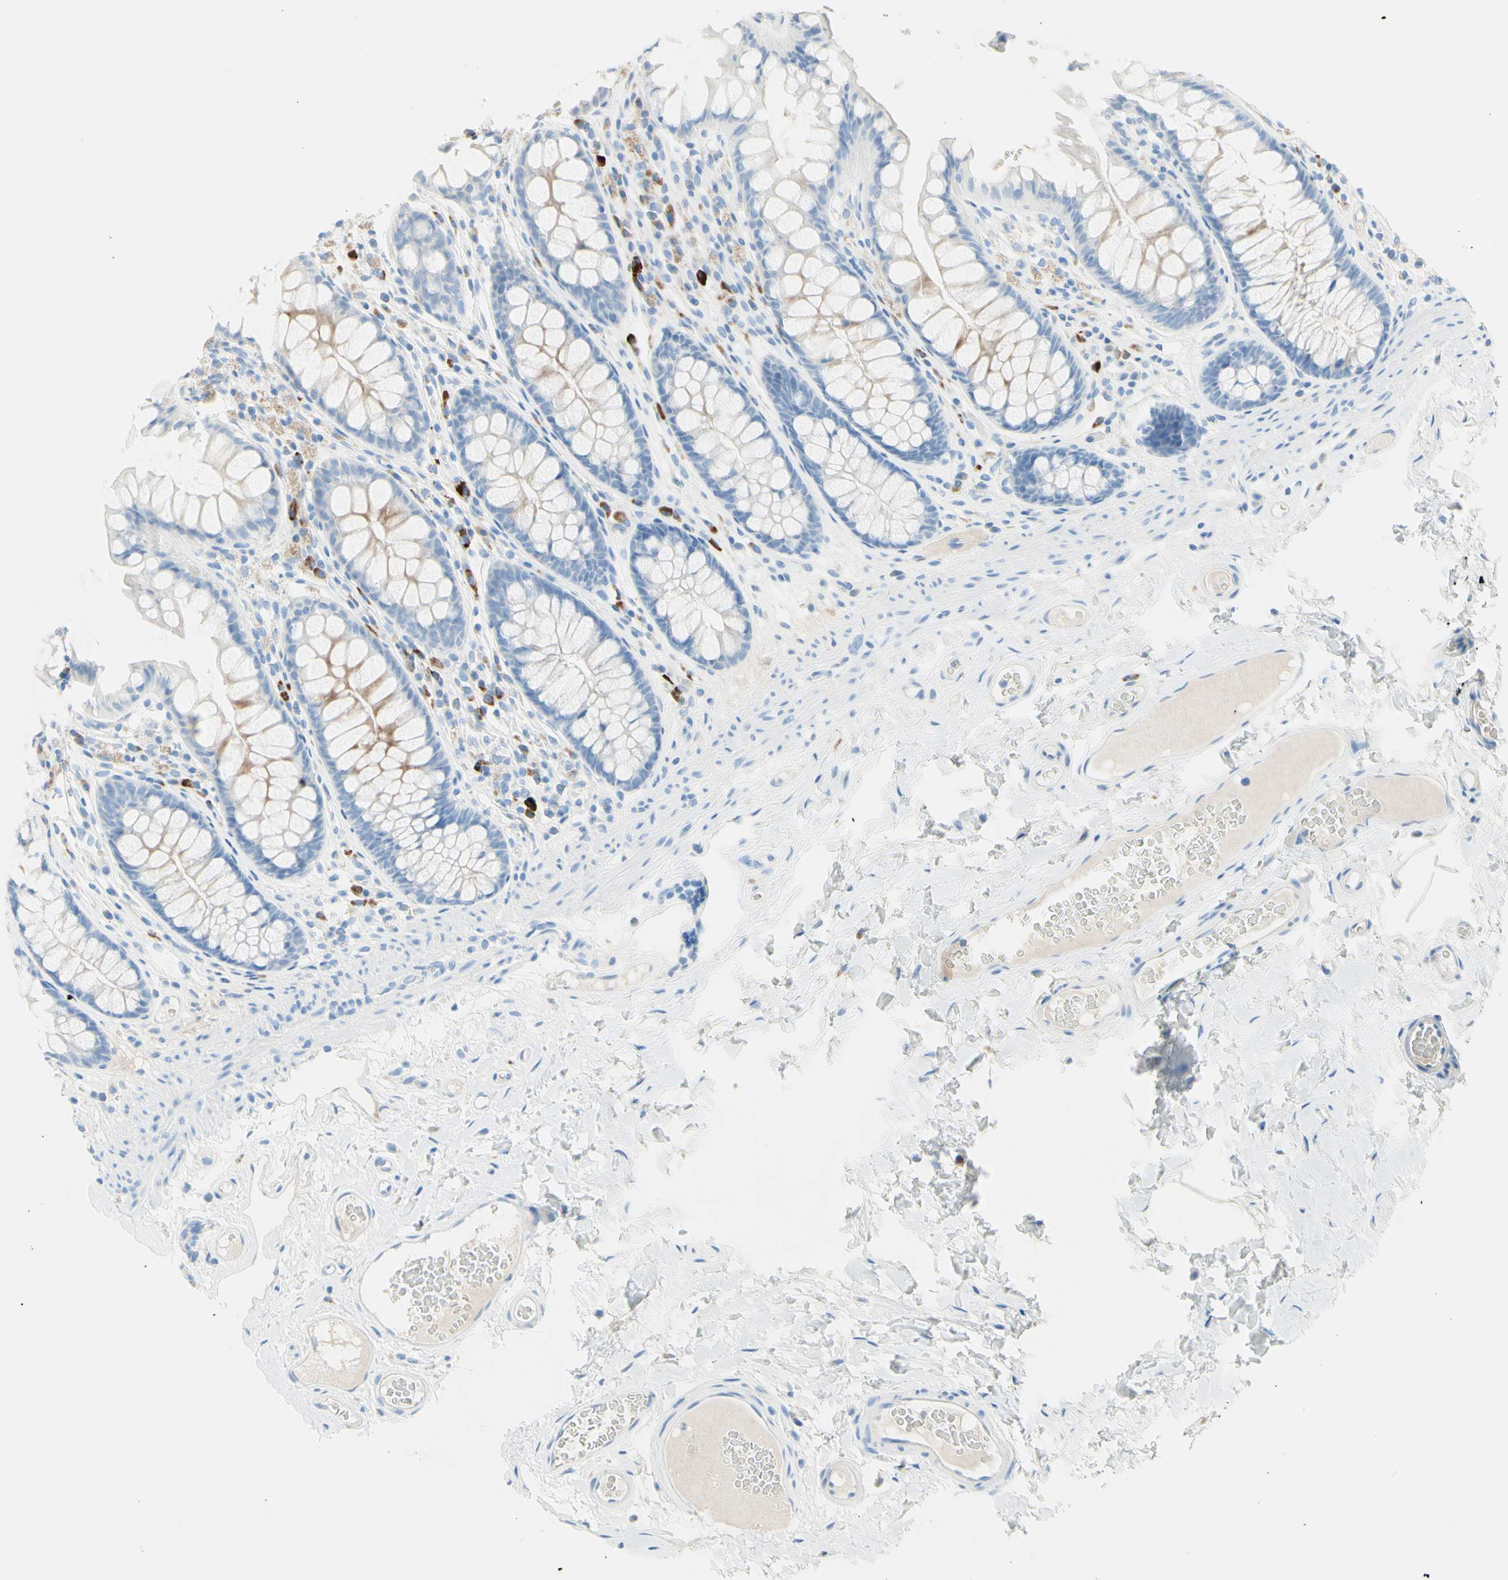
{"staining": {"intensity": "negative", "quantity": "none", "location": "none"}, "tissue": "colon", "cell_type": "Endothelial cells", "image_type": "normal", "snomed": [{"axis": "morphology", "description": "Normal tissue, NOS"}, {"axis": "topography", "description": "Colon"}], "caption": "A high-resolution histopathology image shows immunohistochemistry (IHC) staining of benign colon, which exhibits no significant staining in endothelial cells.", "gene": "IL6ST", "patient": {"sex": "female", "age": 55}}